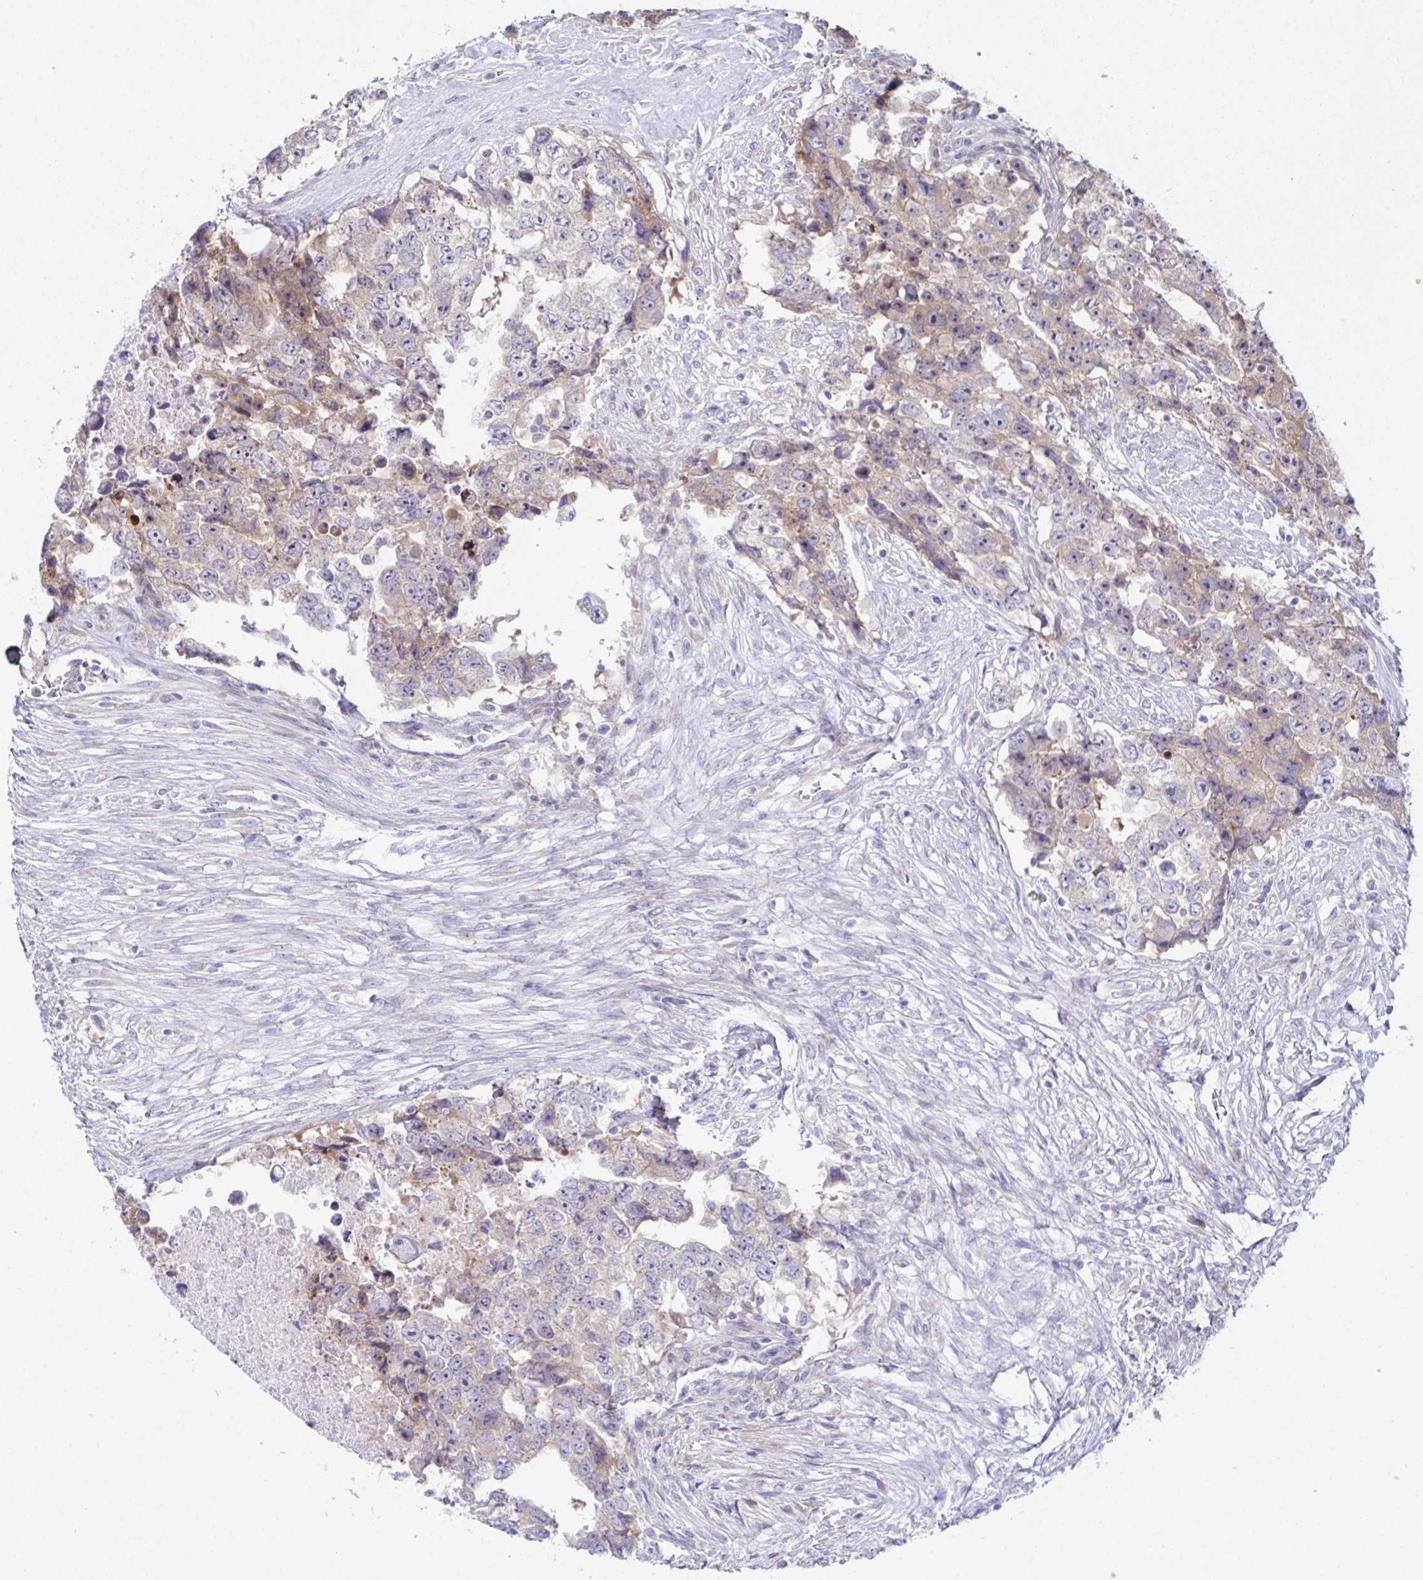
{"staining": {"intensity": "weak", "quantity": "25%-75%", "location": "cytoplasmic/membranous"}, "tissue": "testis cancer", "cell_type": "Tumor cells", "image_type": "cancer", "snomed": [{"axis": "morphology", "description": "Carcinoma, Embryonal, NOS"}, {"axis": "topography", "description": "Testis"}], "caption": "Immunohistochemistry (IHC) staining of testis embryonal carcinoma, which displays low levels of weak cytoplasmic/membranous expression in about 25%-75% of tumor cells indicating weak cytoplasmic/membranous protein expression. The staining was performed using DAB (3,3'-diaminobenzidine) (brown) for protein detection and nuclei were counterstained in hematoxylin (blue).", "gene": "FAU", "patient": {"sex": "male", "age": 24}}